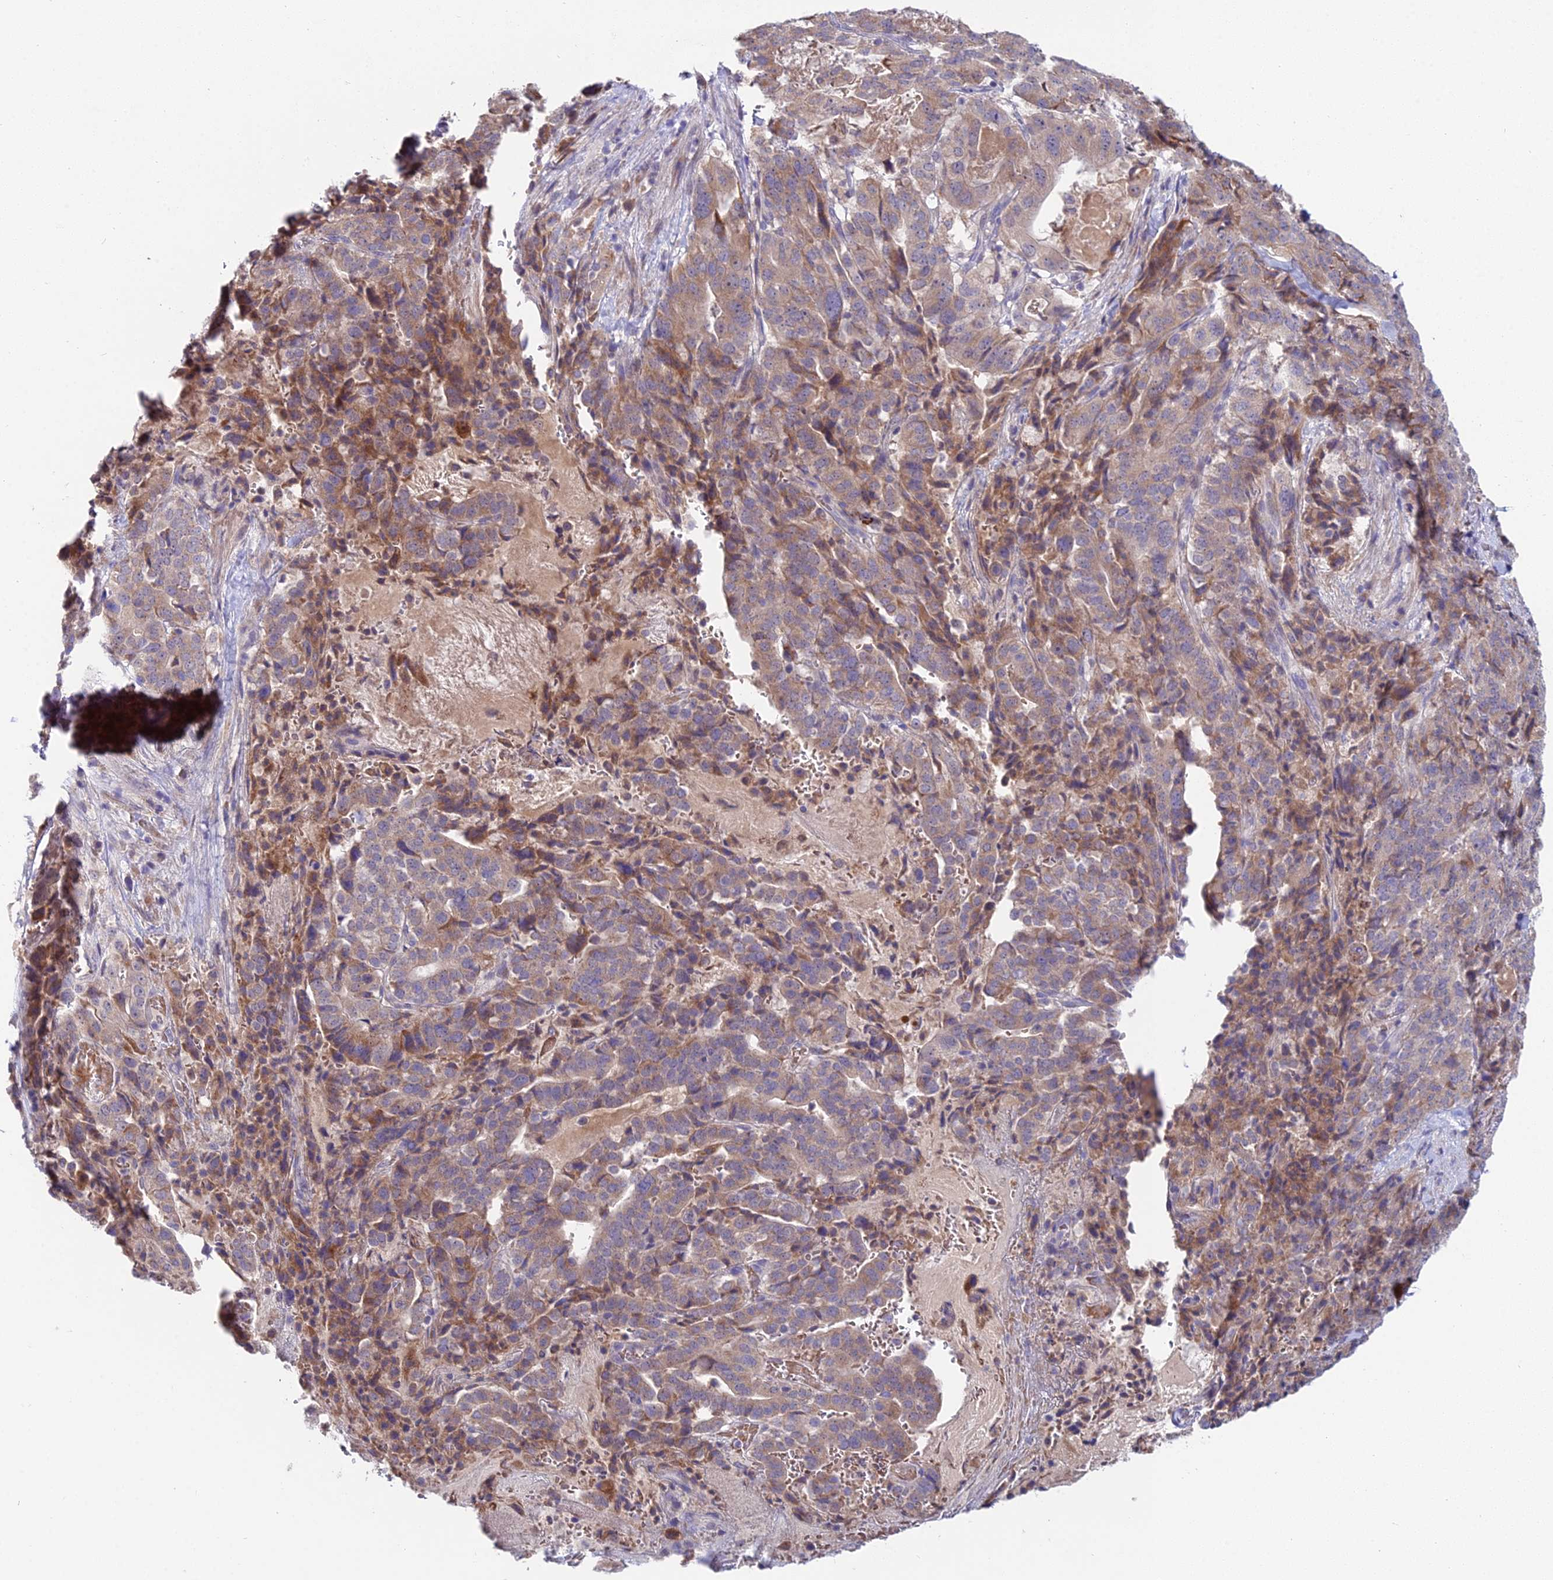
{"staining": {"intensity": "moderate", "quantity": ">75%", "location": "cytoplasmic/membranous"}, "tissue": "stomach cancer", "cell_type": "Tumor cells", "image_type": "cancer", "snomed": [{"axis": "morphology", "description": "Adenocarcinoma, NOS"}, {"axis": "topography", "description": "Stomach"}], "caption": "Immunohistochemistry micrograph of human stomach cancer (adenocarcinoma) stained for a protein (brown), which reveals medium levels of moderate cytoplasmic/membranous staining in approximately >75% of tumor cells.", "gene": "WDR43", "patient": {"sex": "male", "age": 48}}